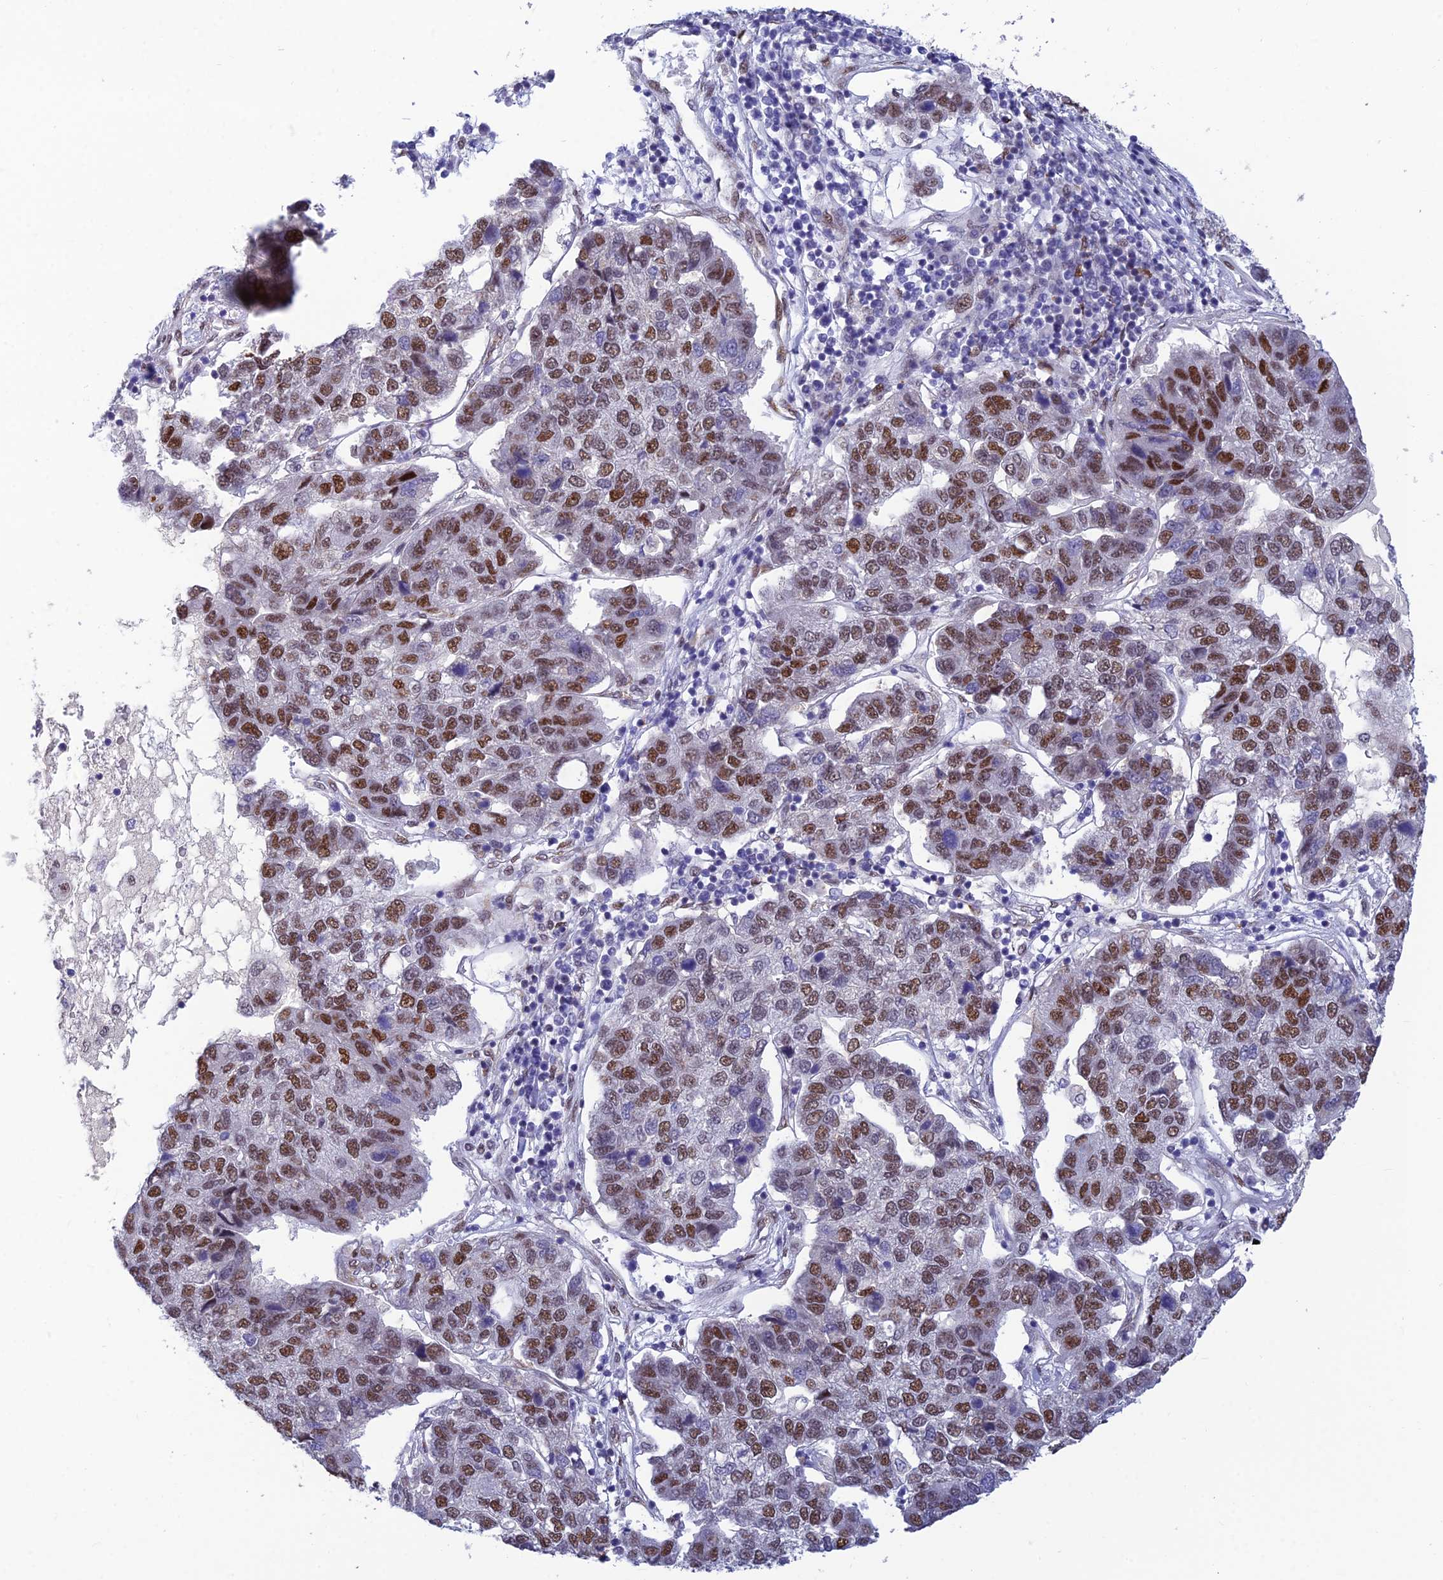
{"staining": {"intensity": "moderate", "quantity": ">75%", "location": "nuclear"}, "tissue": "pancreatic cancer", "cell_type": "Tumor cells", "image_type": "cancer", "snomed": [{"axis": "morphology", "description": "Adenocarcinoma, NOS"}, {"axis": "topography", "description": "Pancreas"}], "caption": "High-power microscopy captured an immunohistochemistry image of pancreatic adenocarcinoma, revealing moderate nuclear staining in about >75% of tumor cells.", "gene": "CLK4", "patient": {"sex": "female", "age": 61}}